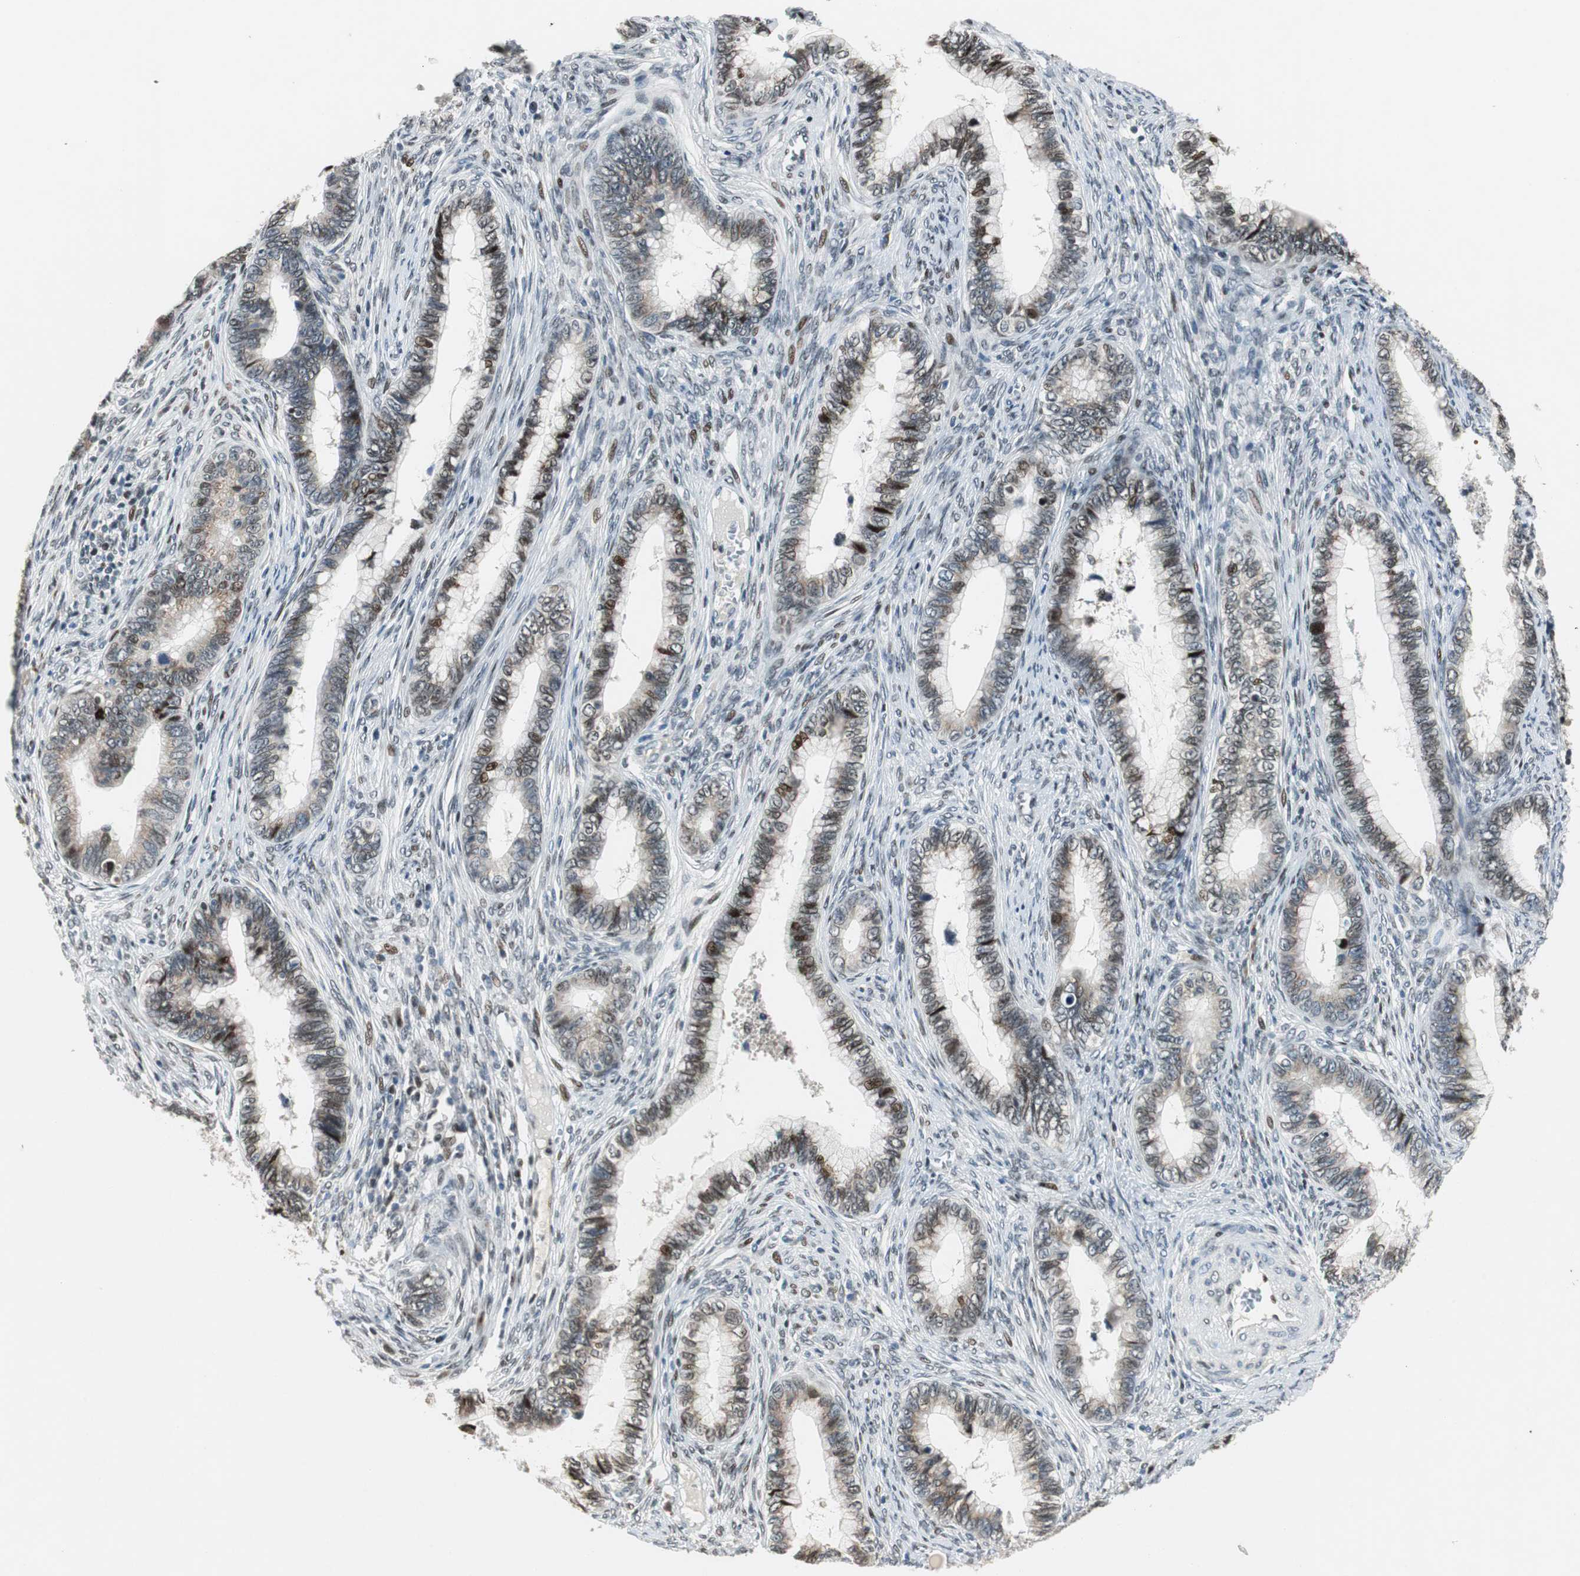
{"staining": {"intensity": "strong", "quantity": "<25%", "location": "nuclear"}, "tissue": "cervical cancer", "cell_type": "Tumor cells", "image_type": "cancer", "snomed": [{"axis": "morphology", "description": "Adenocarcinoma, NOS"}, {"axis": "topography", "description": "Cervix"}], "caption": "Immunohistochemistry (IHC) histopathology image of human cervical cancer stained for a protein (brown), which reveals medium levels of strong nuclear staining in about <25% of tumor cells.", "gene": "AJUBA", "patient": {"sex": "female", "age": 44}}